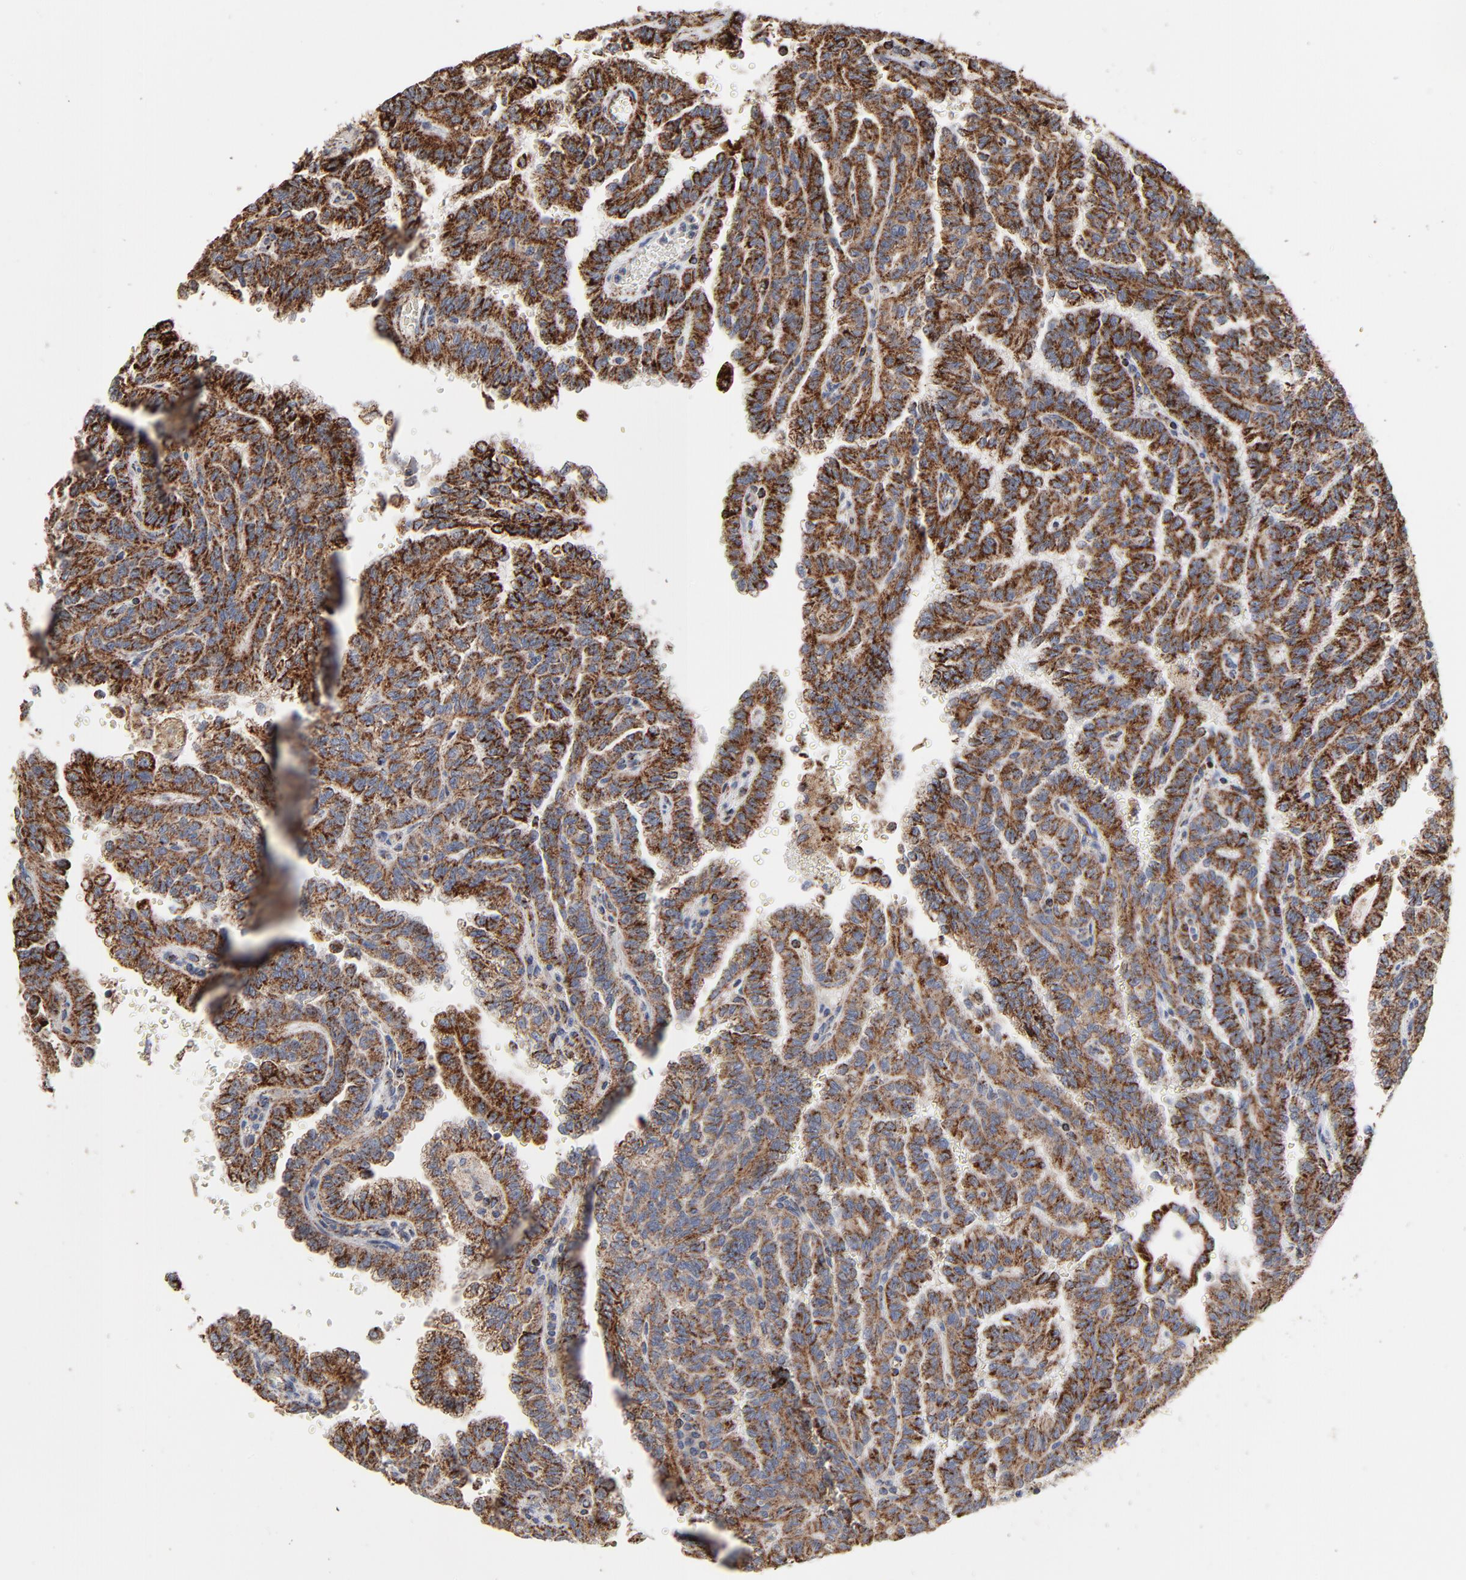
{"staining": {"intensity": "strong", "quantity": ">75%", "location": "cytoplasmic/membranous"}, "tissue": "renal cancer", "cell_type": "Tumor cells", "image_type": "cancer", "snomed": [{"axis": "morphology", "description": "Inflammation, NOS"}, {"axis": "morphology", "description": "Adenocarcinoma, NOS"}, {"axis": "topography", "description": "Kidney"}], "caption": "High-power microscopy captured an immunohistochemistry (IHC) photomicrograph of renal cancer, revealing strong cytoplasmic/membranous staining in approximately >75% of tumor cells.", "gene": "UQCRC1", "patient": {"sex": "male", "age": 68}}